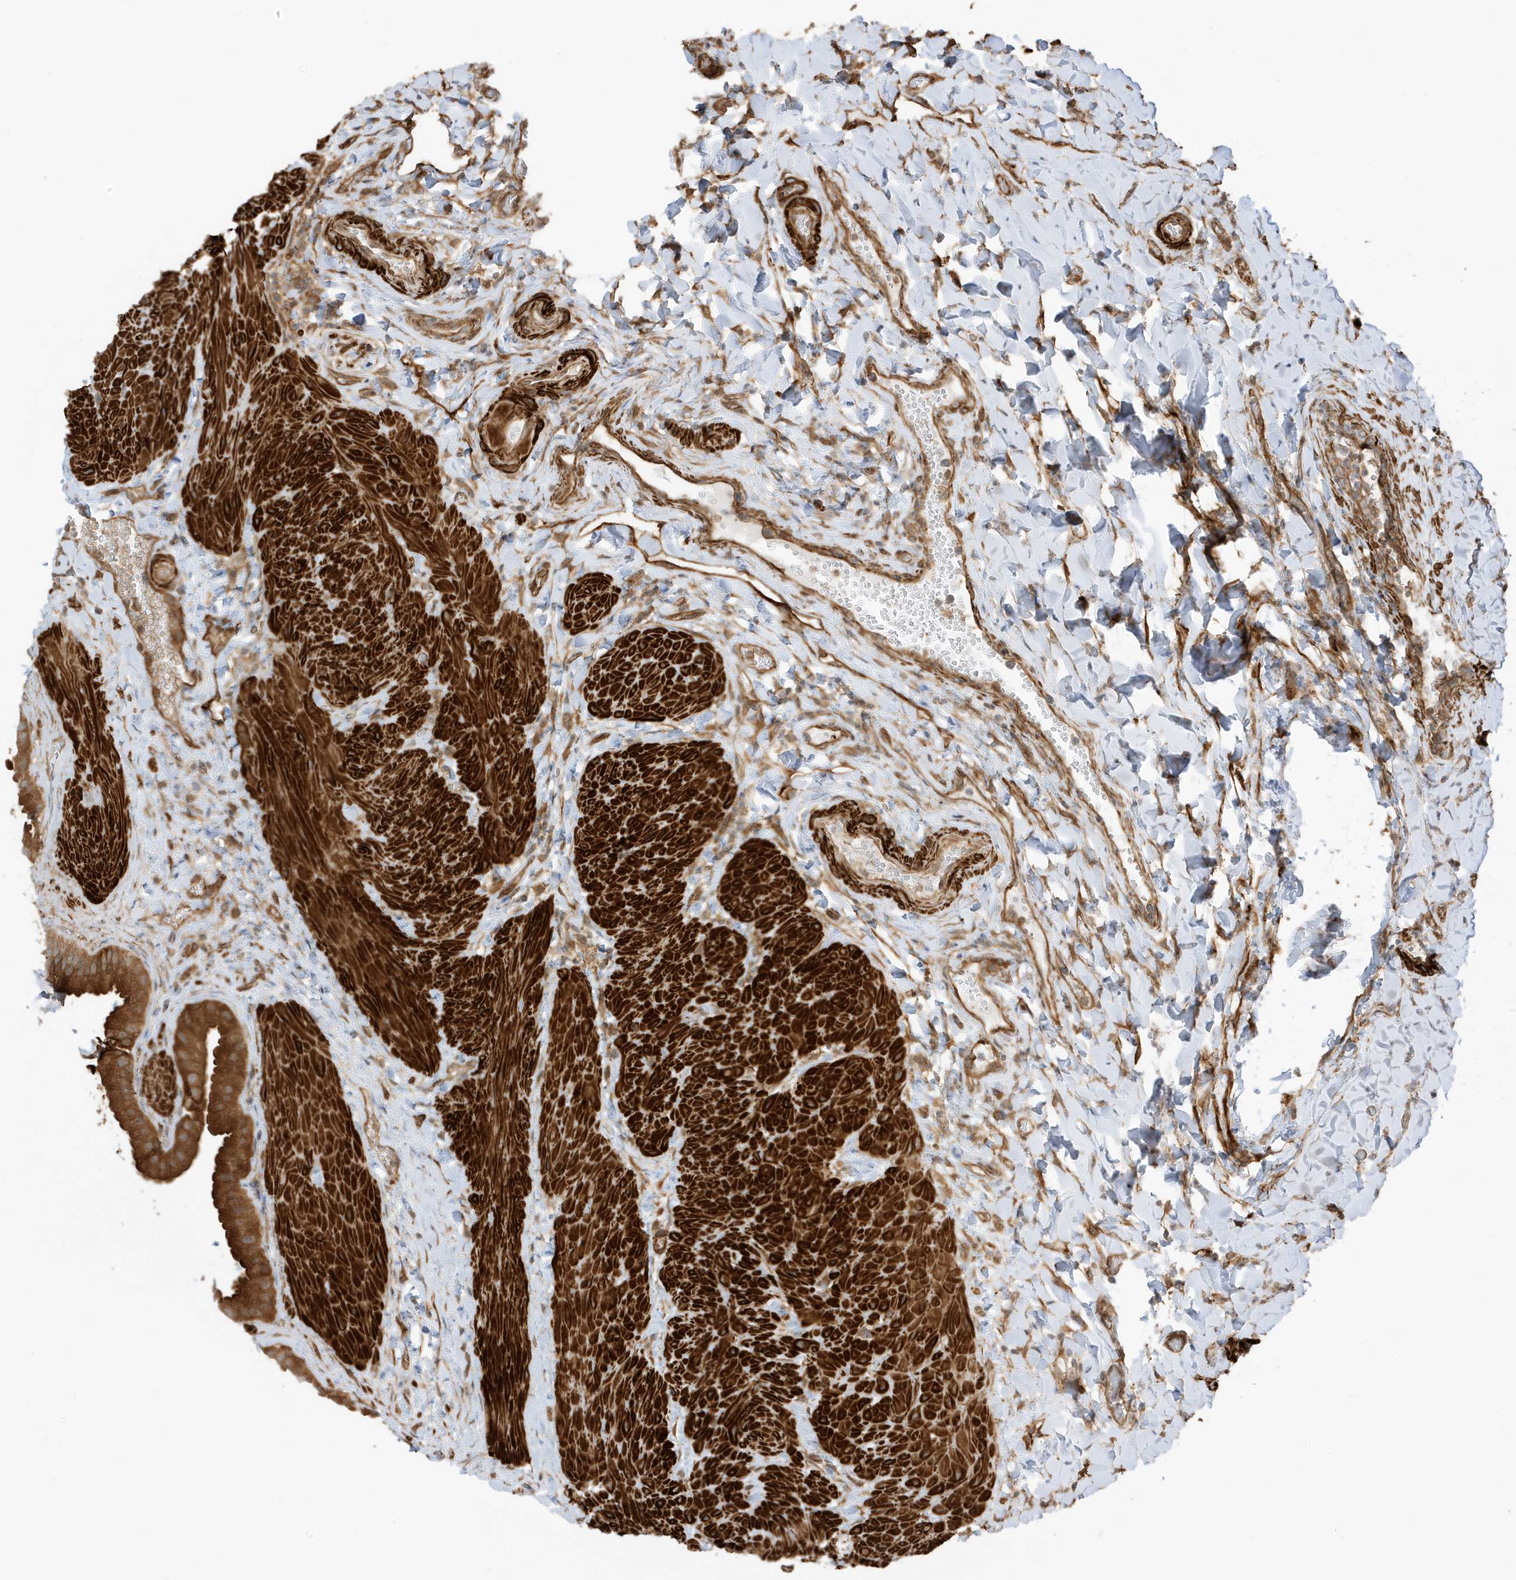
{"staining": {"intensity": "strong", "quantity": ">75%", "location": "cytoplasmic/membranous"}, "tissue": "gallbladder", "cell_type": "Glandular cells", "image_type": "normal", "snomed": [{"axis": "morphology", "description": "Normal tissue, NOS"}, {"axis": "topography", "description": "Gallbladder"}], "caption": "Benign gallbladder demonstrates strong cytoplasmic/membranous expression in approximately >75% of glandular cells, visualized by immunohistochemistry. Immunohistochemistry (ihc) stains the protein in brown and the nuclei are stained blue.", "gene": "CDC42EP3", "patient": {"sex": "male", "age": 55}}